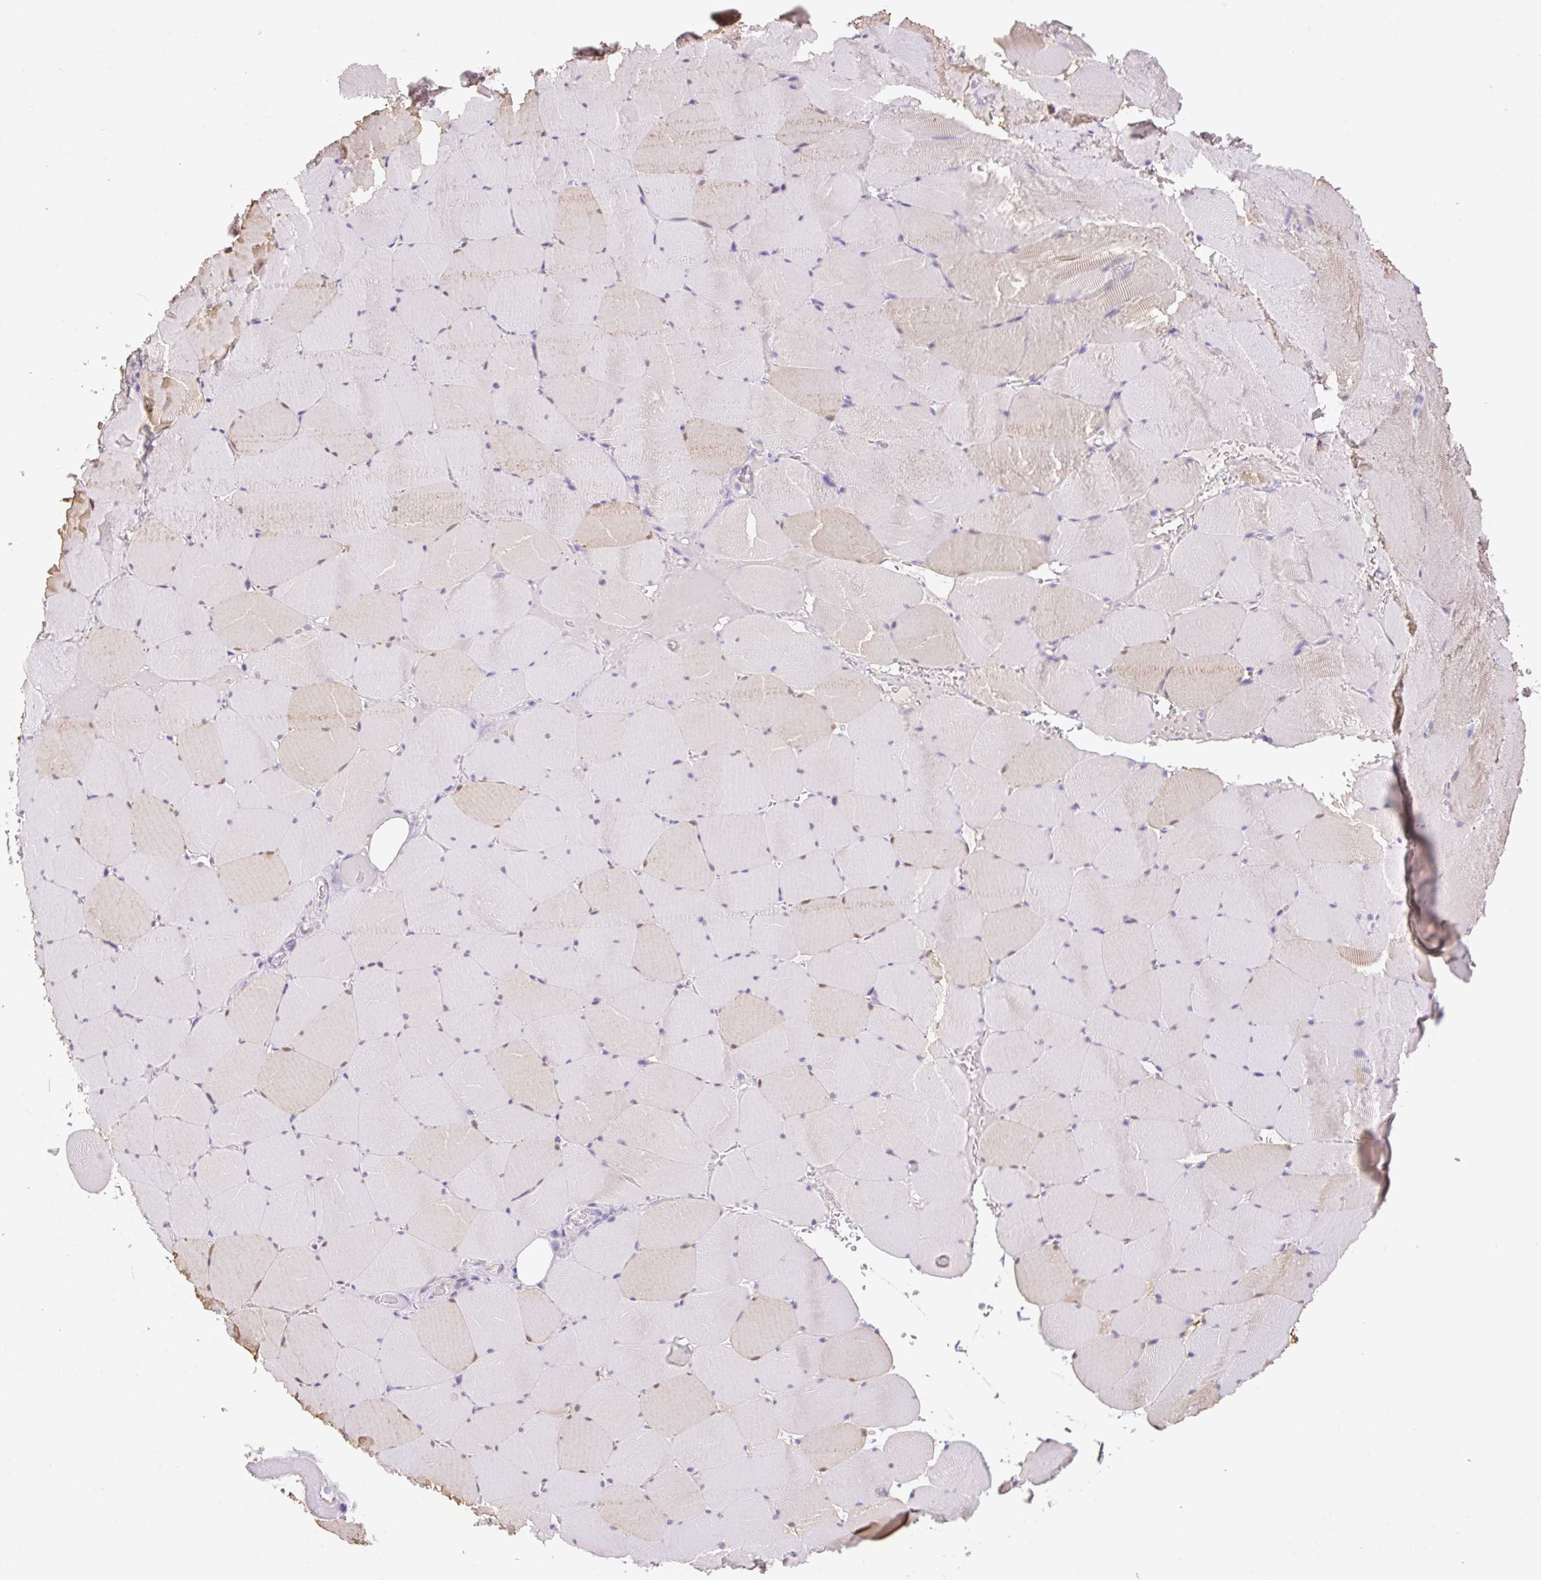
{"staining": {"intensity": "weak", "quantity": "<25%", "location": "nuclear"}, "tissue": "skeletal muscle", "cell_type": "Myocytes", "image_type": "normal", "snomed": [{"axis": "morphology", "description": "Normal tissue, NOS"}, {"axis": "topography", "description": "Skeletal muscle"}, {"axis": "topography", "description": "Head-Neck"}], "caption": "The micrograph exhibits no staining of myocytes in unremarkable skeletal muscle. (DAB (3,3'-diaminobenzidine) immunohistochemistry visualized using brightfield microscopy, high magnification).", "gene": "HCRTR2", "patient": {"sex": "male", "age": 66}}